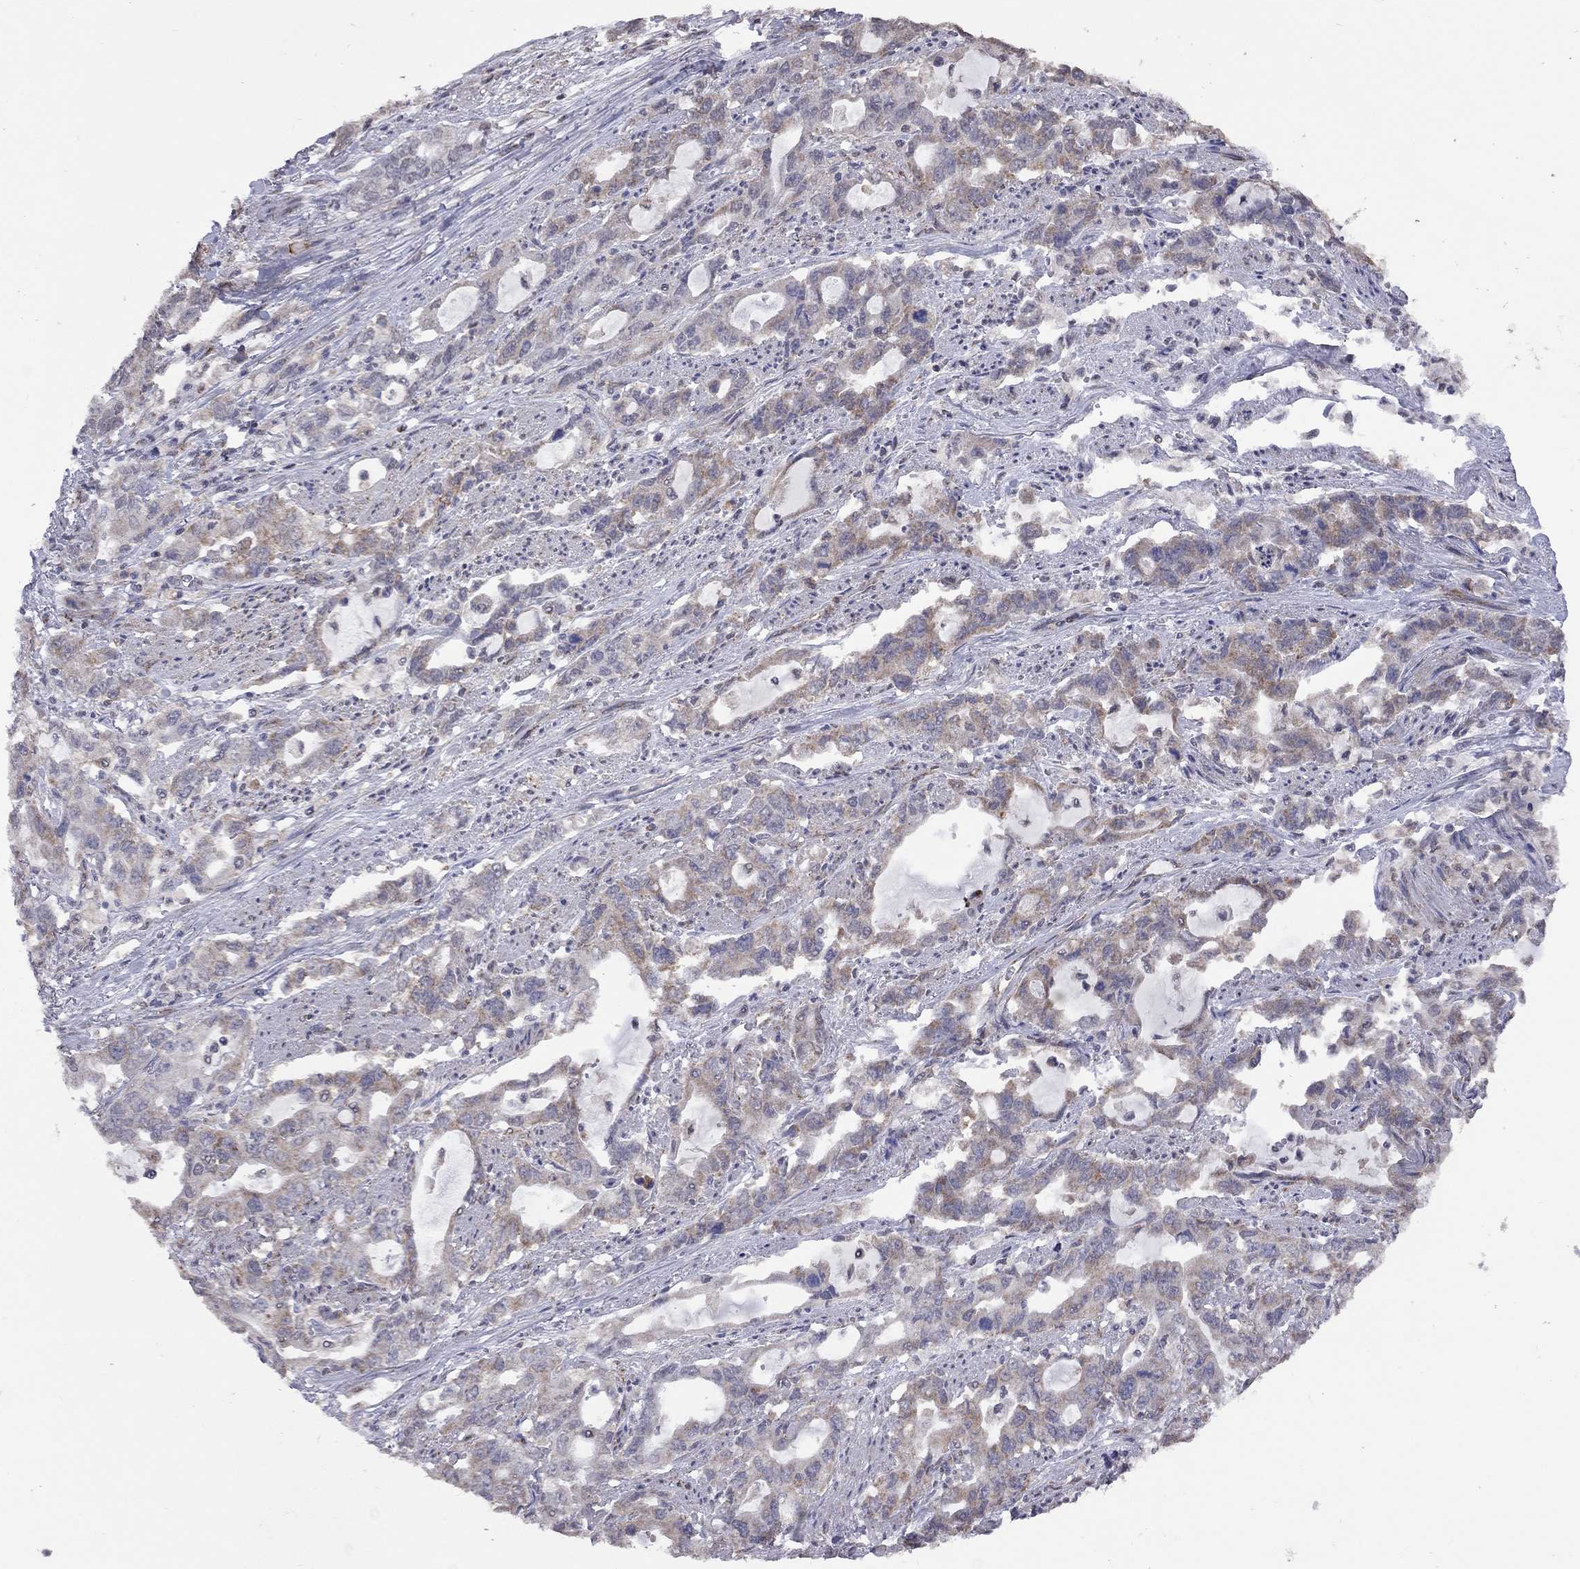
{"staining": {"intensity": "moderate", "quantity": ">75%", "location": "cytoplasmic/membranous"}, "tissue": "stomach cancer", "cell_type": "Tumor cells", "image_type": "cancer", "snomed": [{"axis": "morphology", "description": "Adenocarcinoma, NOS"}, {"axis": "topography", "description": "Stomach, upper"}], "caption": "This micrograph demonstrates IHC staining of human stomach cancer, with medium moderate cytoplasmic/membranous positivity in approximately >75% of tumor cells.", "gene": "NDUFB1", "patient": {"sex": "male", "age": 85}}